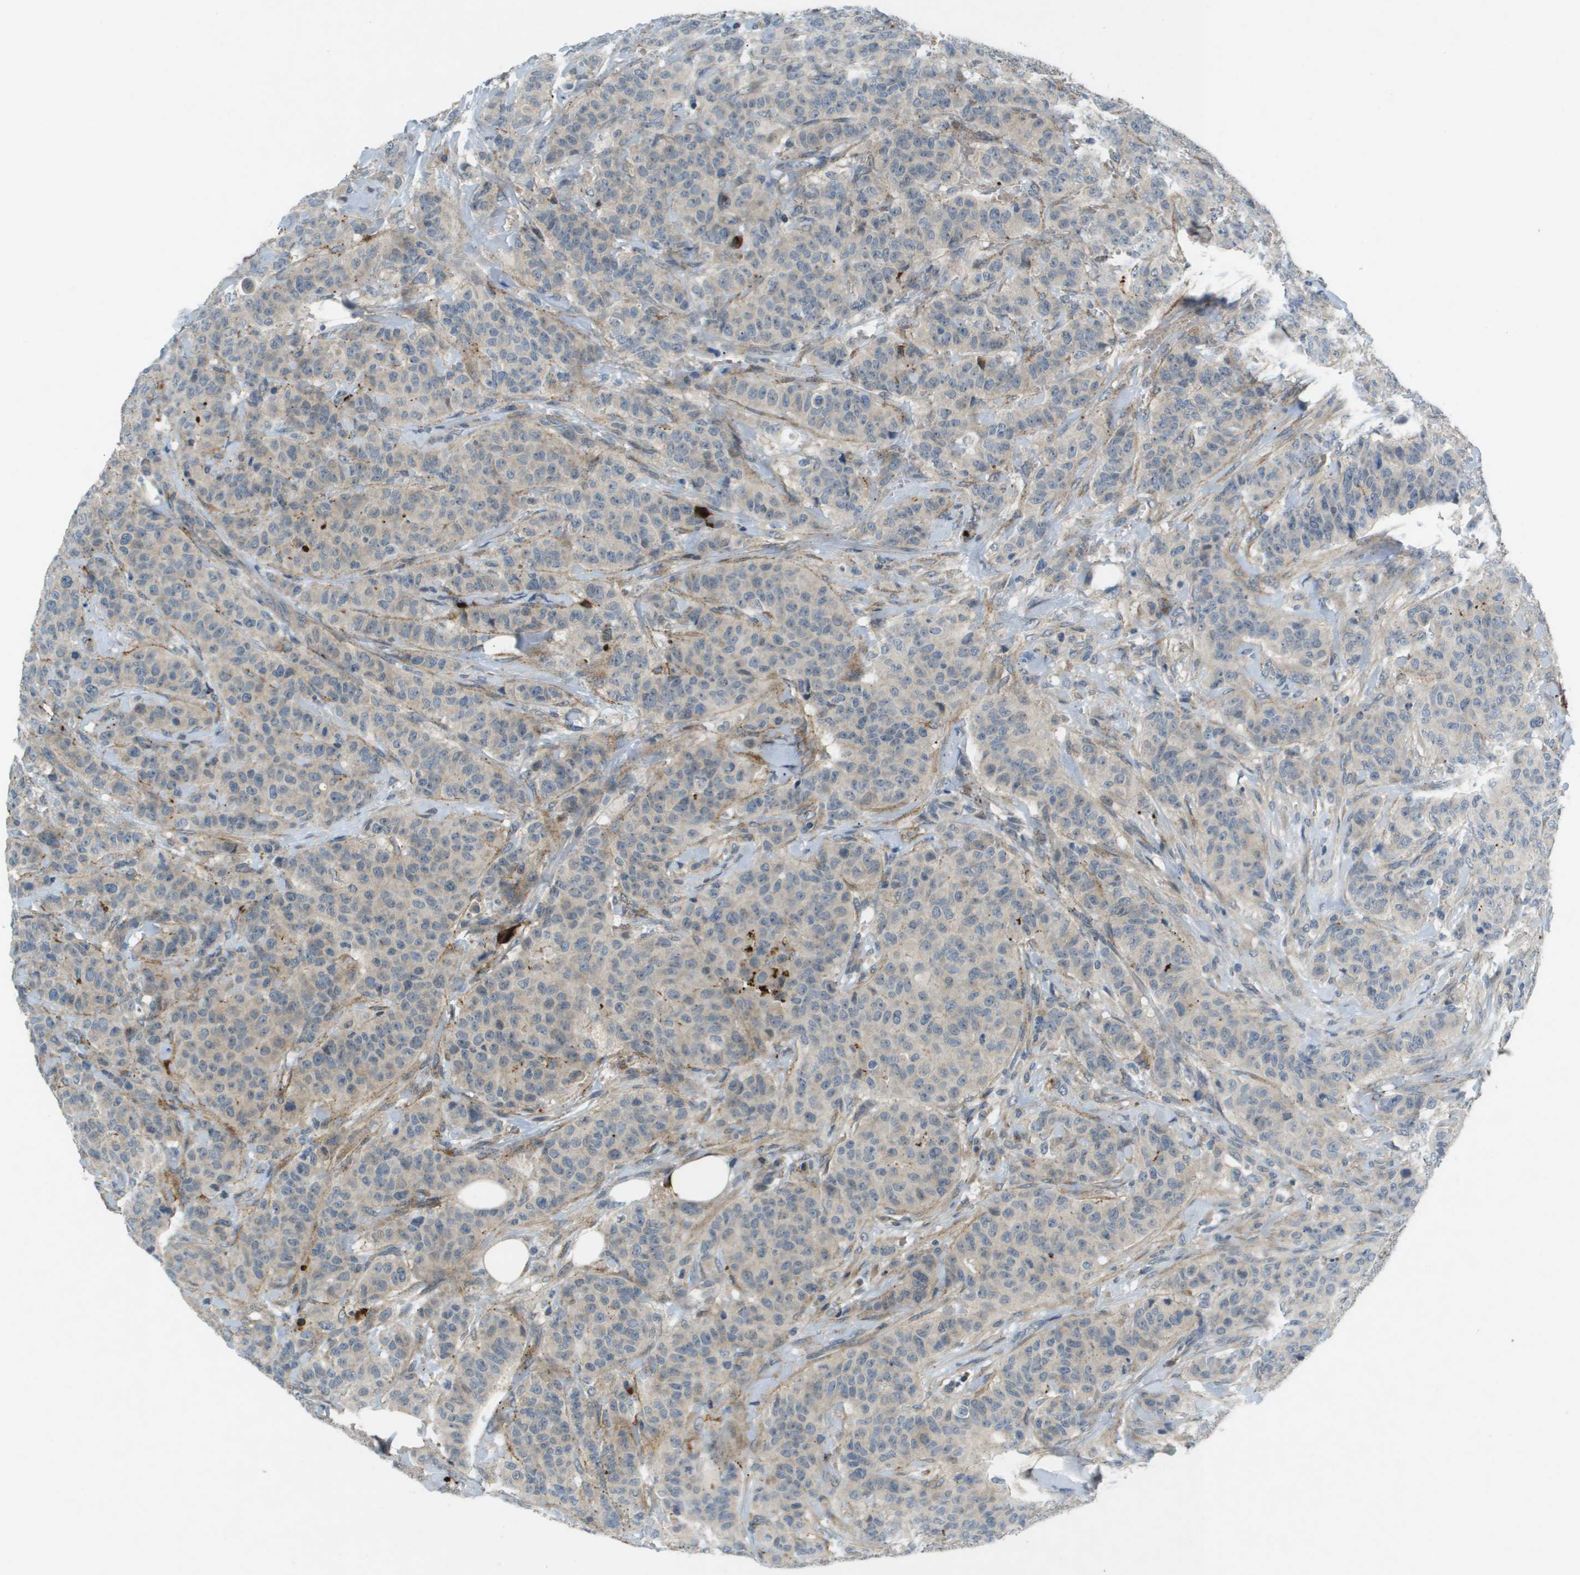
{"staining": {"intensity": "weak", "quantity": "<25%", "location": "cytoplasmic/membranous"}, "tissue": "breast cancer", "cell_type": "Tumor cells", "image_type": "cancer", "snomed": [{"axis": "morphology", "description": "Normal tissue, NOS"}, {"axis": "morphology", "description": "Duct carcinoma"}, {"axis": "topography", "description": "Breast"}], "caption": "An image of human breast infiltrating ductal carcinoma is negative for staining in tumor cells.", "gene": "VTN", "patient": {"sex": "female", "age": 40}}